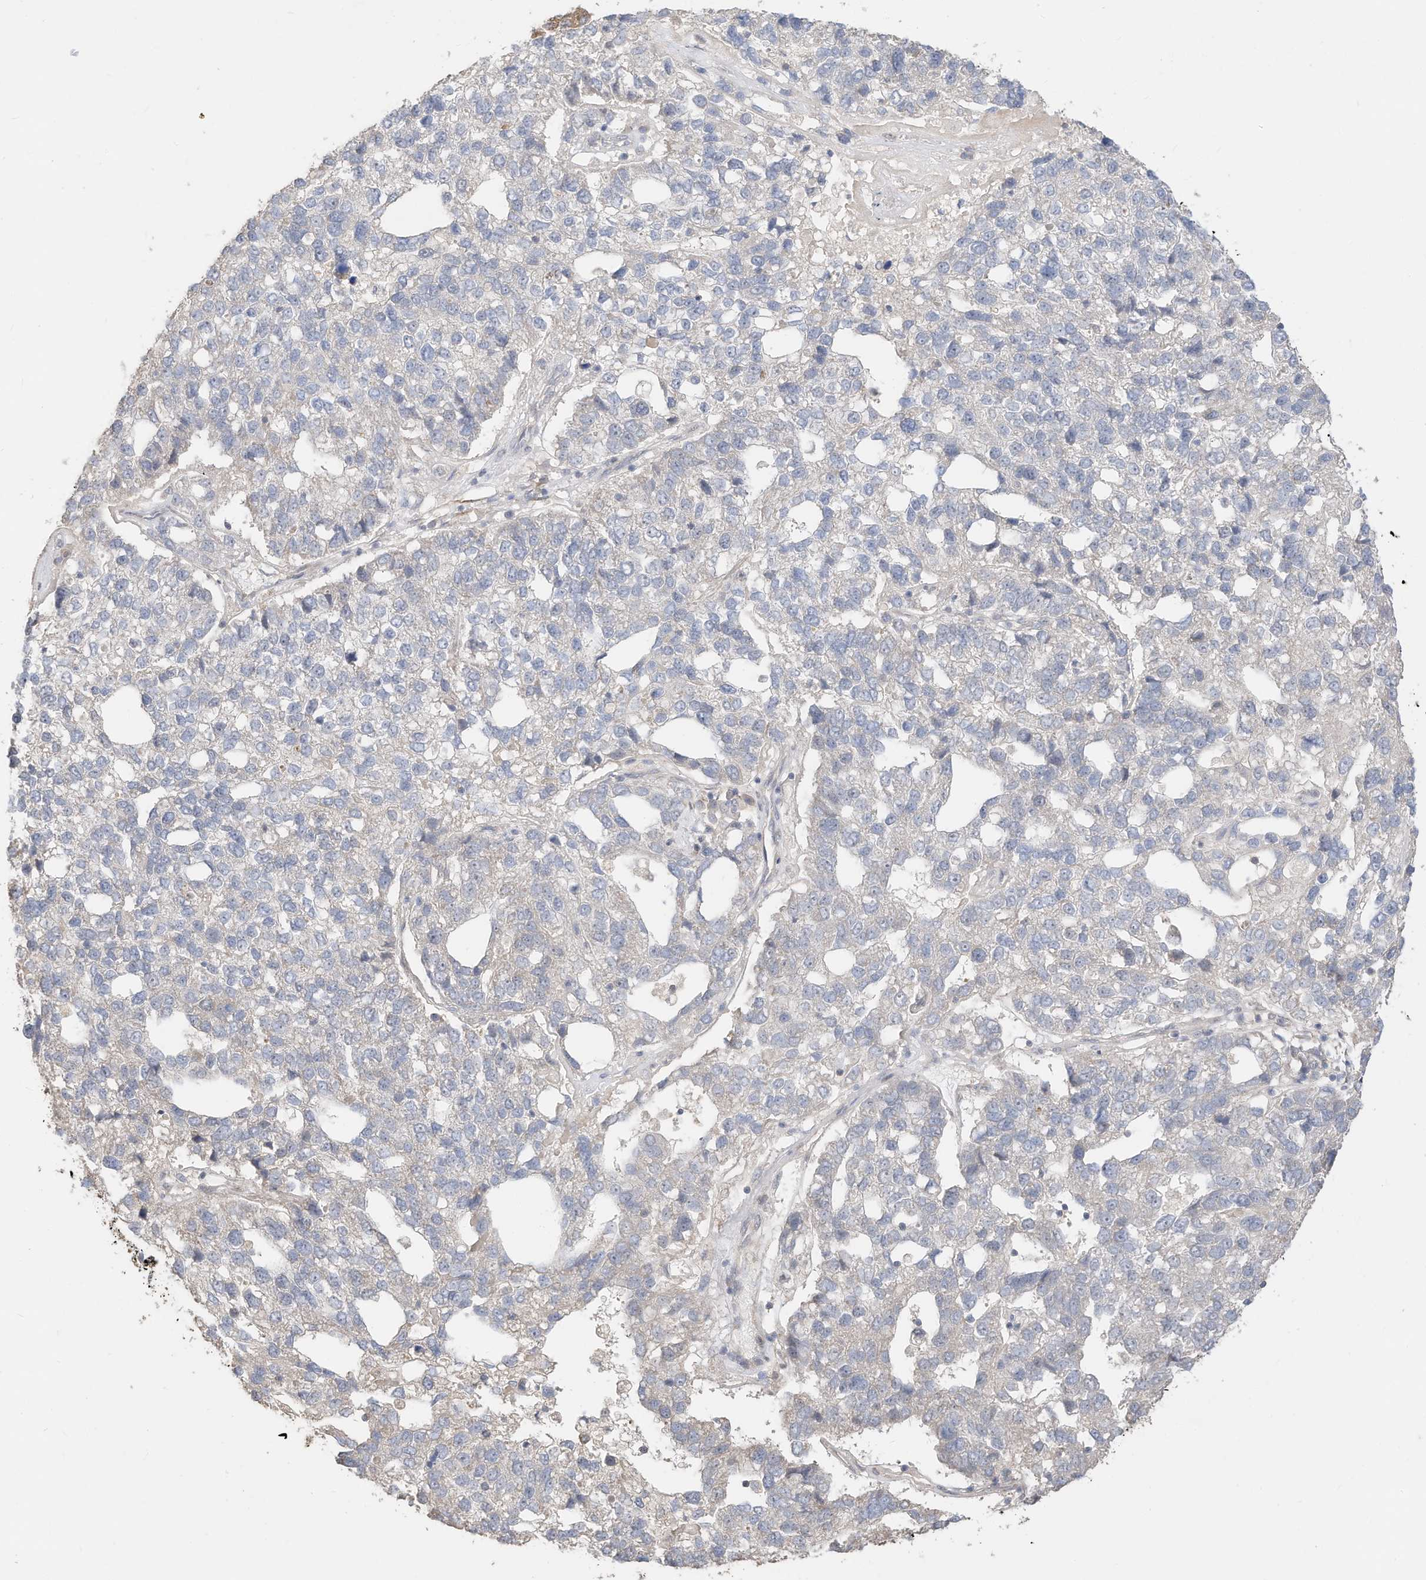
{"staining": {"intensity": "negative", "quantity": "none", "location": "none"}, "tissue": "pancreatic cancer", "cell_type": "Tumor cells", "image_type": "cancer", "snomed": [{"axis": "morphology", "description": "Adenocarcinoma, NOS"}, {"axis": "topography", "description": "Pancreas"}], "caption": "Micrograph shows no protein positivity in tumor cells of pancreatic cancer (adenocarcinoma) tissue.", "gene": "CAGE1", "patient": {"sex": "female", "age": 61}}